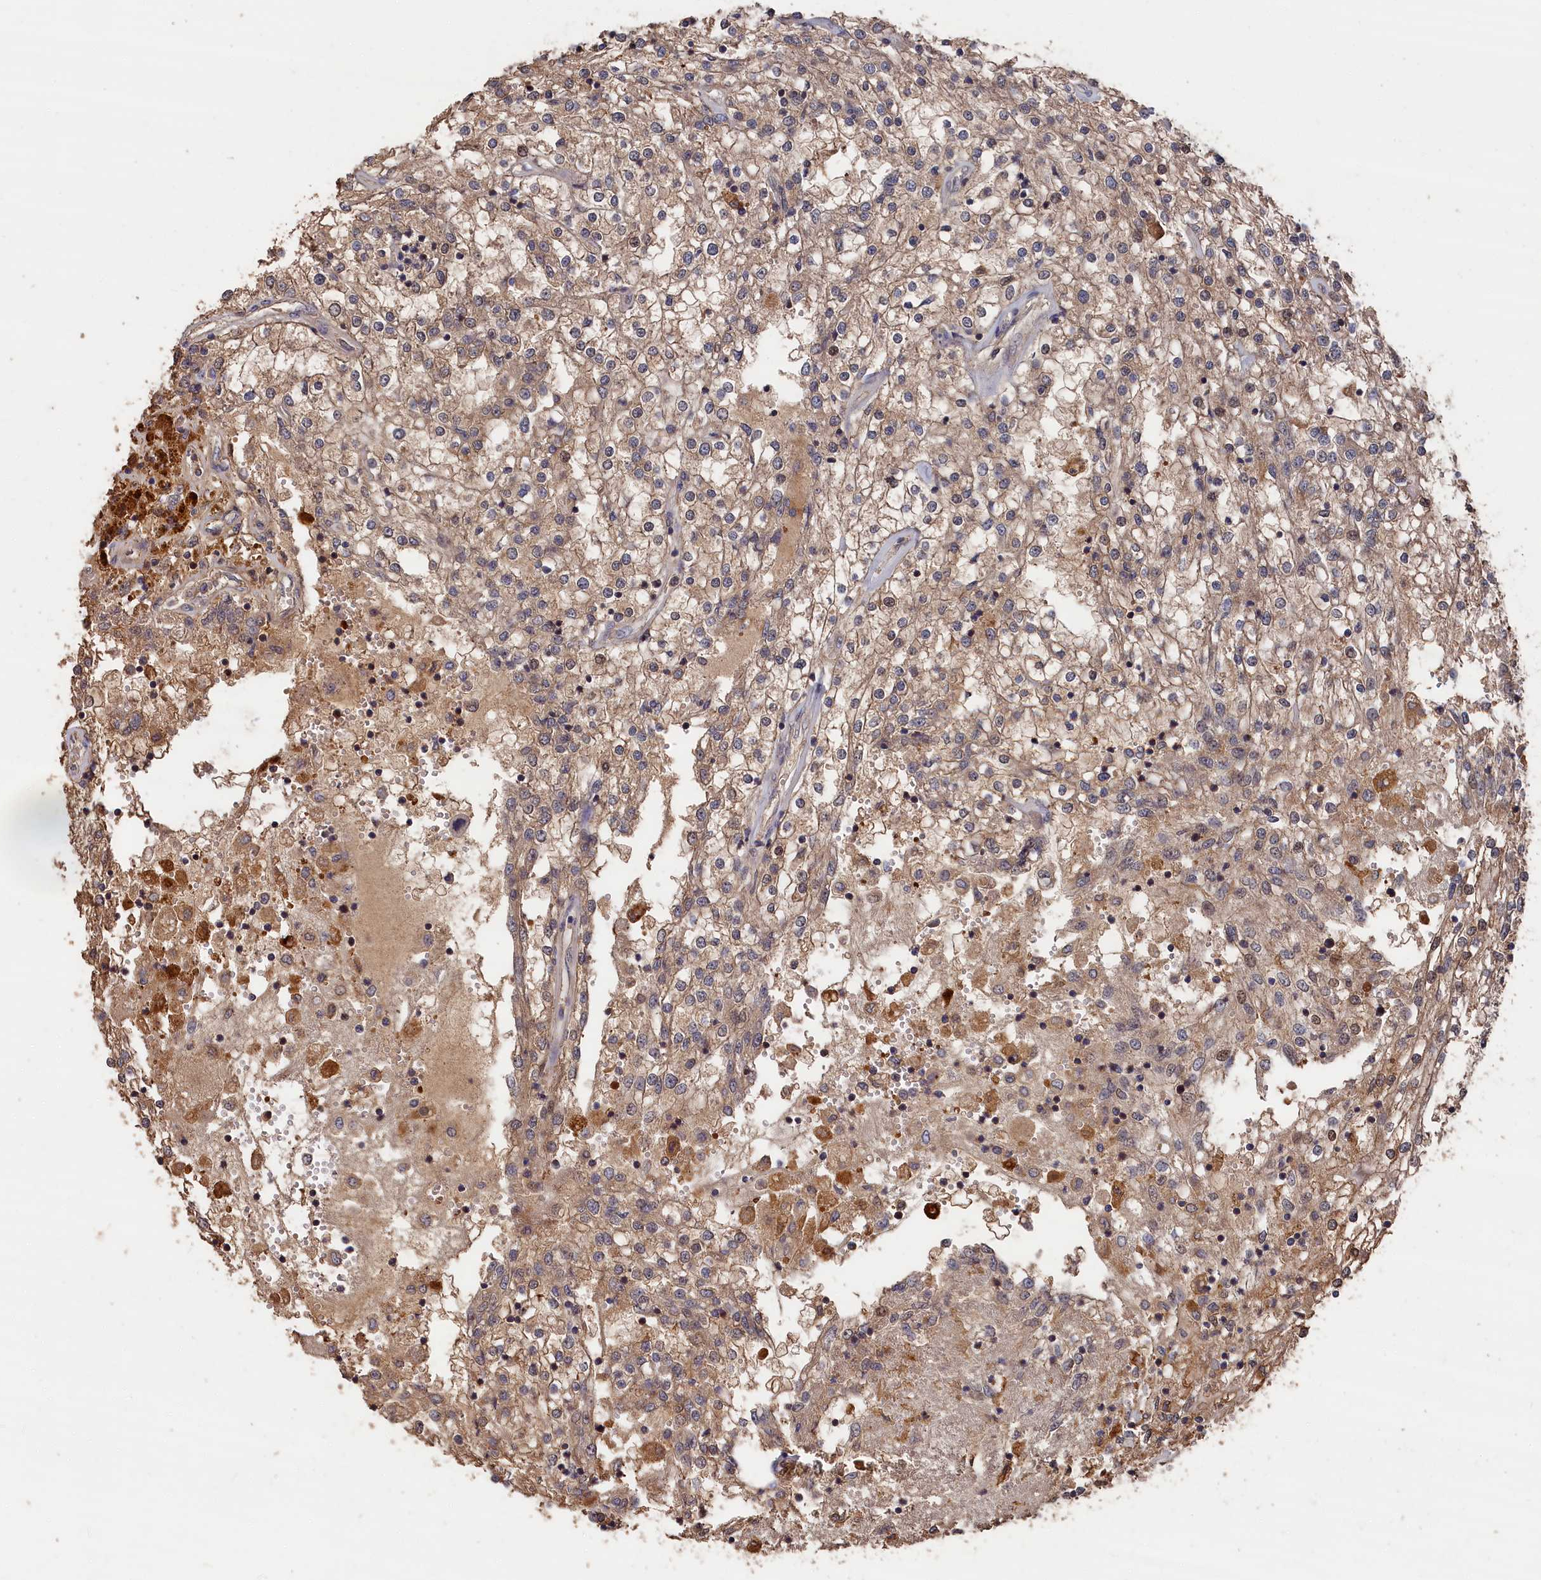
{"staining": {"intensity": "weak", "quantity": ">75%", "location": "cytoplasmic/membranous"}, "tissue": "renal cancer", "cell_type": "Tumor cells", "image_type": "cancer", "snomed": [{"axis": "morphology", "description": "Adenocarcinoma, NOS"}, {"axis": "topography", "description": "Kidney"}], "caption": "Immunohistochemistry (IHC) of renal adenocarcinoma shows low levels of weak cytoplasmic/membranous staining in approximately >75% of tumor cells.", "gene": "RMI2", "patient": {"sex": "female", "age": 52}}